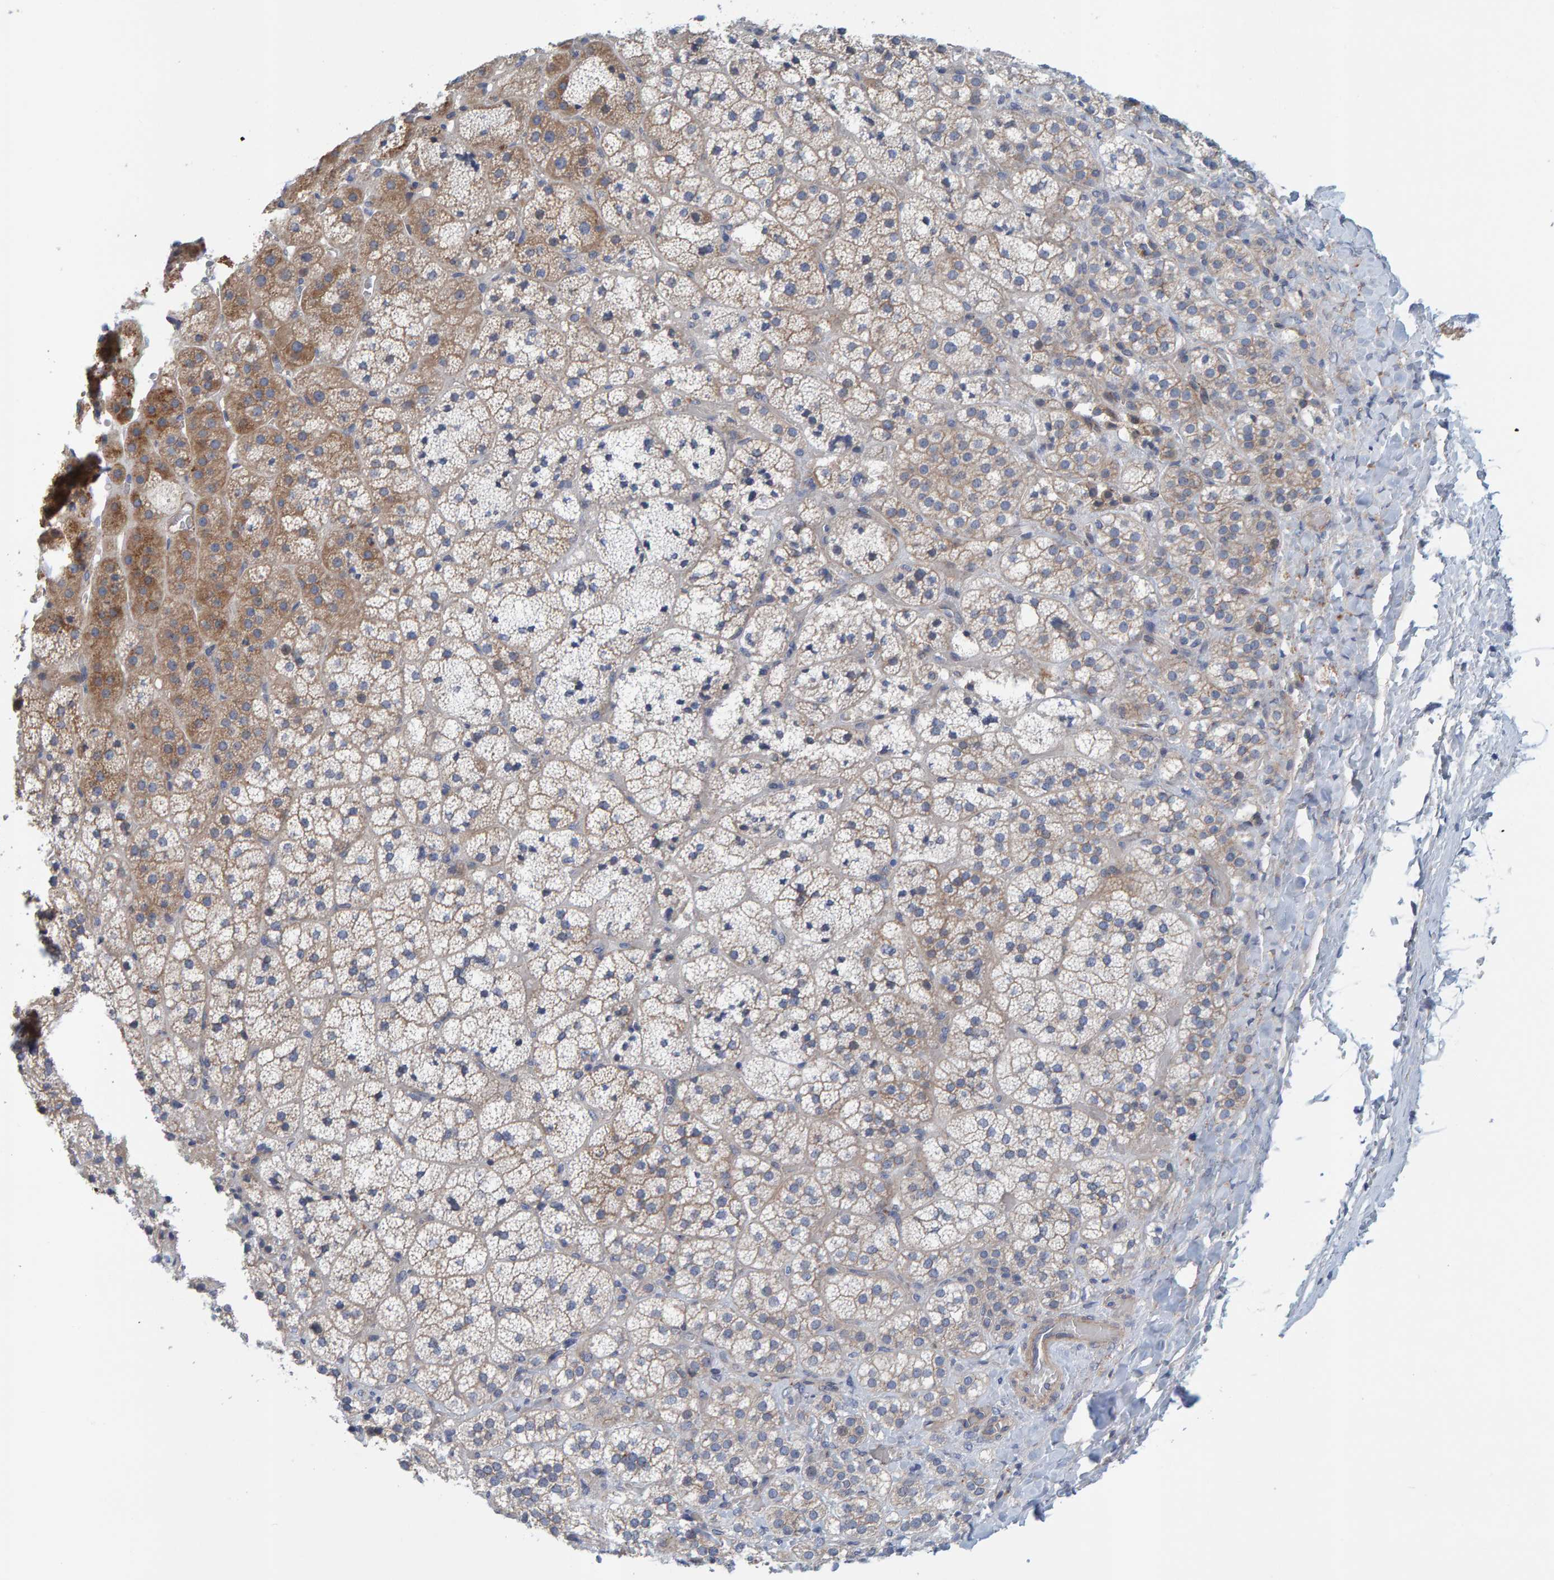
{"staining": {"intensity": "moderate", "quantity": "25%-75%", "location": "cytoplasmic/membranous"}, "tissue": "adrenal gland", "cell_type": "Glandular cells", "image_type": "normal", "snomed": [{"axis": "morphology", "description": "Normal tissue, NOS"}, {"axis": "topography", "description": "Adrenal gland"}], "caption": "Immunohistochemistry (DAB (3,3'-diaminobenzidine)) staining of benign human adrenal gland reveals moderate cytoplasmic/membranous protein staining in about 25%-75% of glandular cells.", "gene": "KRBA2", "patient": {"sex": "female", "age": 44}}